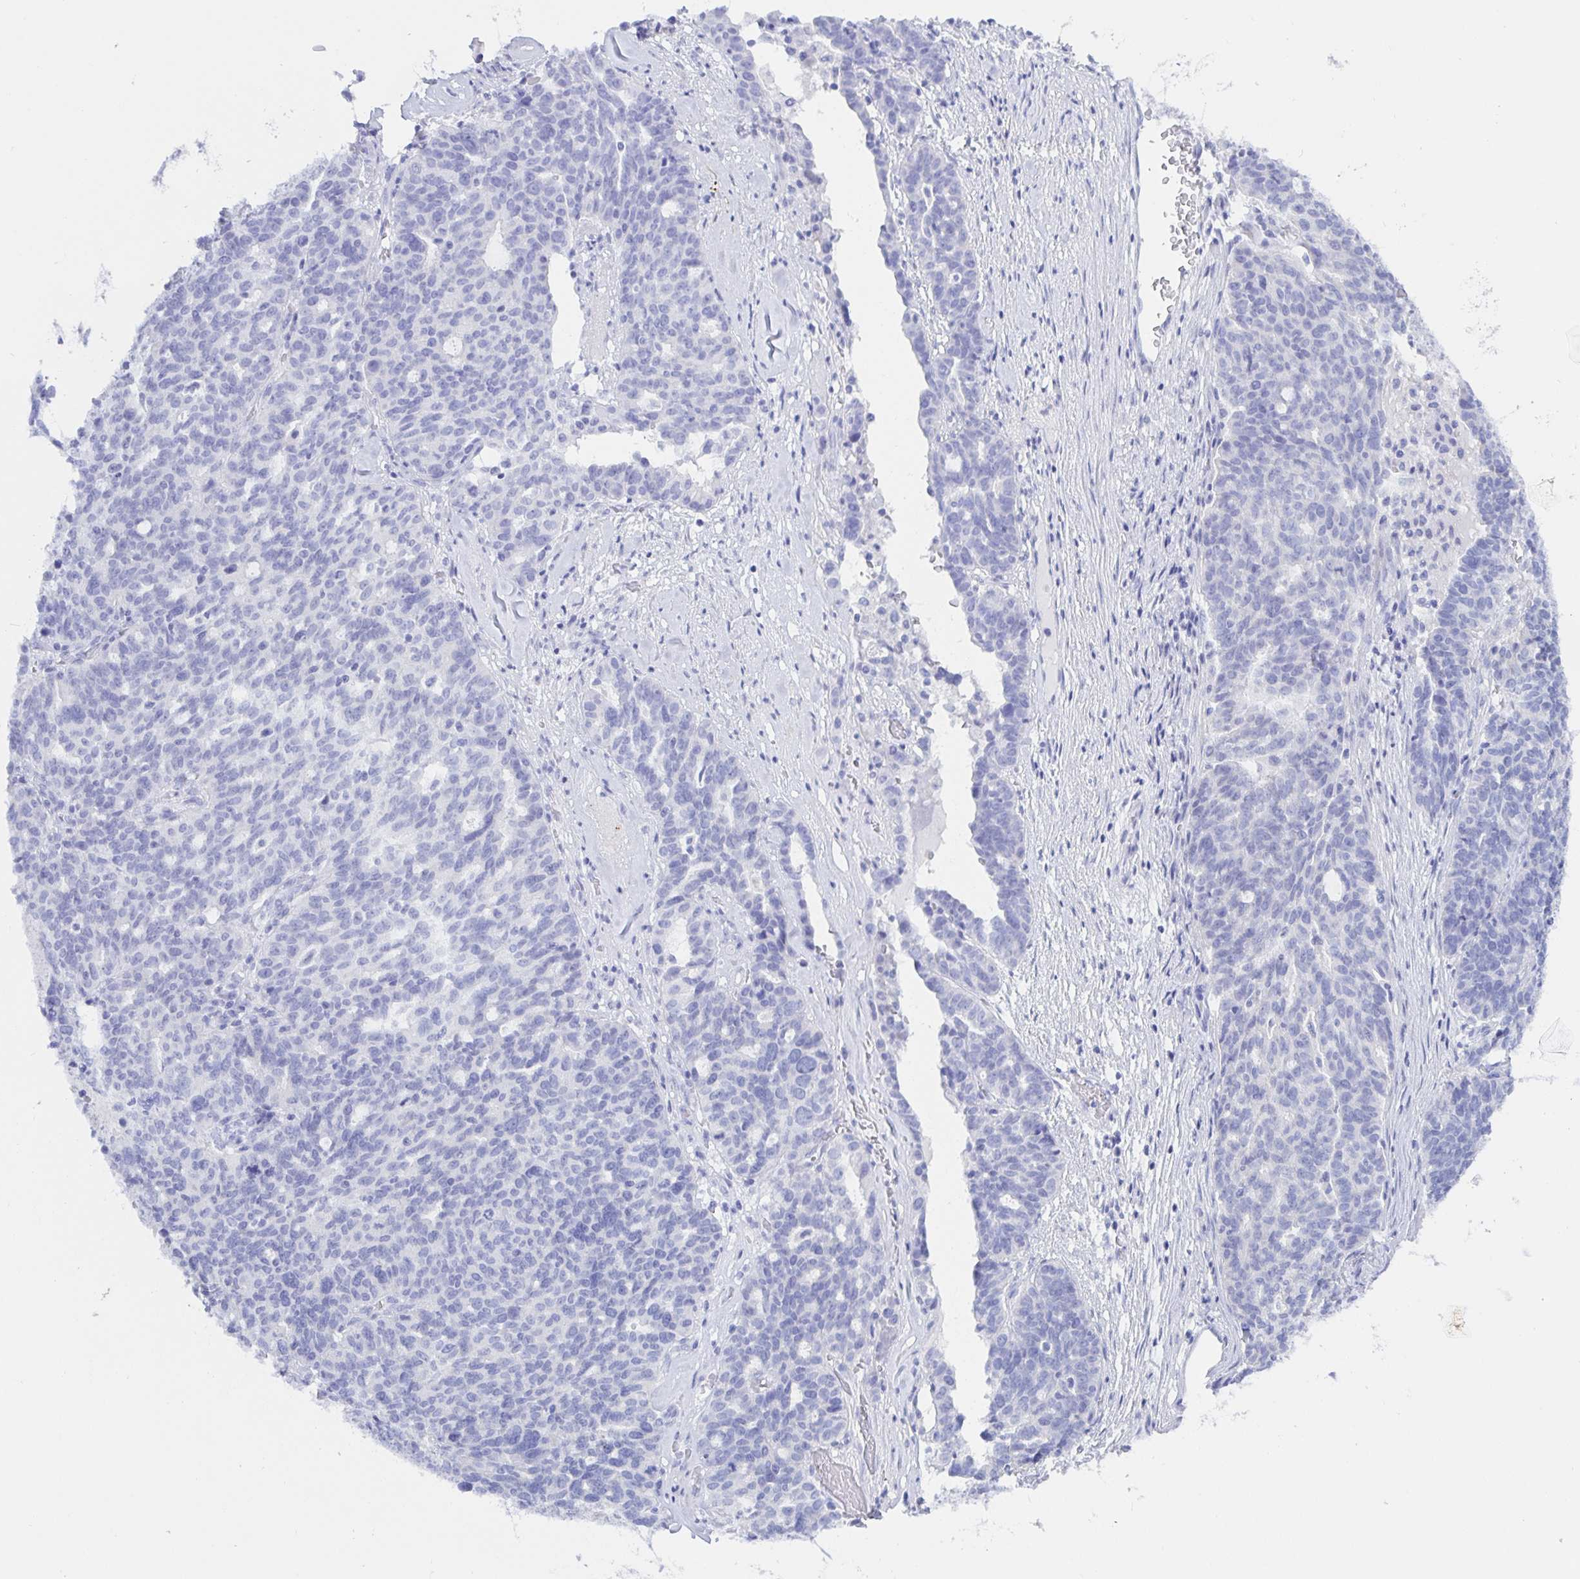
{"staining": {"intensity": "negative", "quantity": "none", "location": "none"}, "tissue": "ovarian cancer", "cell_type": "Tumor cells", "image_type": "cancer", "snomed": [{"axis": "morphology", "description": "Cystadenocarcinoma, serous, NOS"}, {"axis": "topography", "description": "Ovary"}], "caption": "Protein analysis of serous cystadenocarcinoma (ovarian) displays no significant staining in tumor cells.", "gene": "KCNH6", "patient": {"sex": "female", "age": 59}}